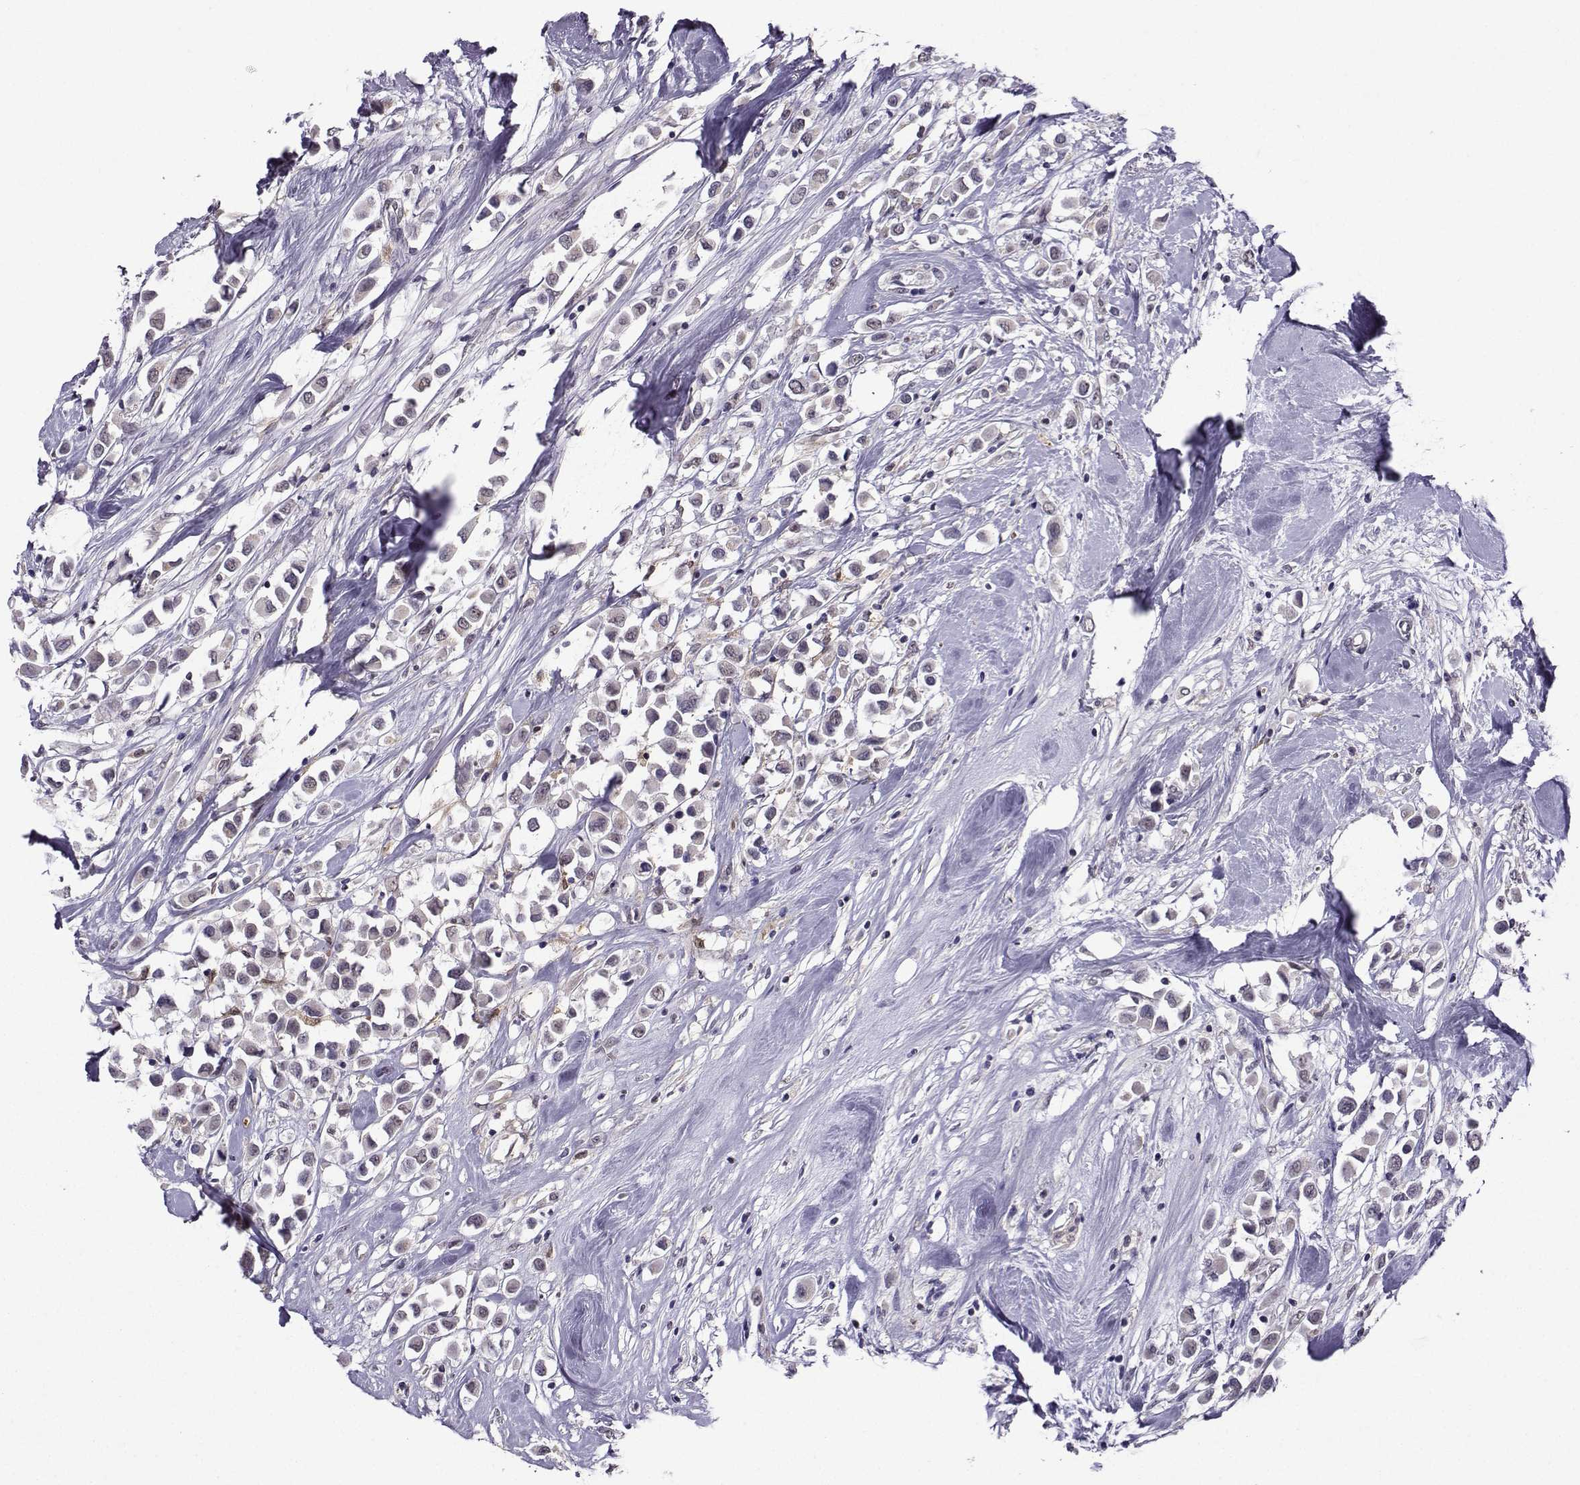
{"staining": {"intensity": "negative", "quantity": "none", "location": "none"}, "tissue": "breast cancer", "cell_type": "Tumor cells", "image_type": "cancer", "snomed": [{"axis": "morphology", "description": "Duct carcinoma"}, {"axis": "topography", "description": "Breast"}], "caption": "Immunohistochemistry (IHC) histopathology image of breast cancer stained for a protein (brown), which exhibits no expression in tumor cells. (DAB (3,3'-diaminobenzidine) IHC visualized using brightfield microscopy, high magnification).", "gene": "DDX20", "patient": {"sex": "female", "age": 61}}